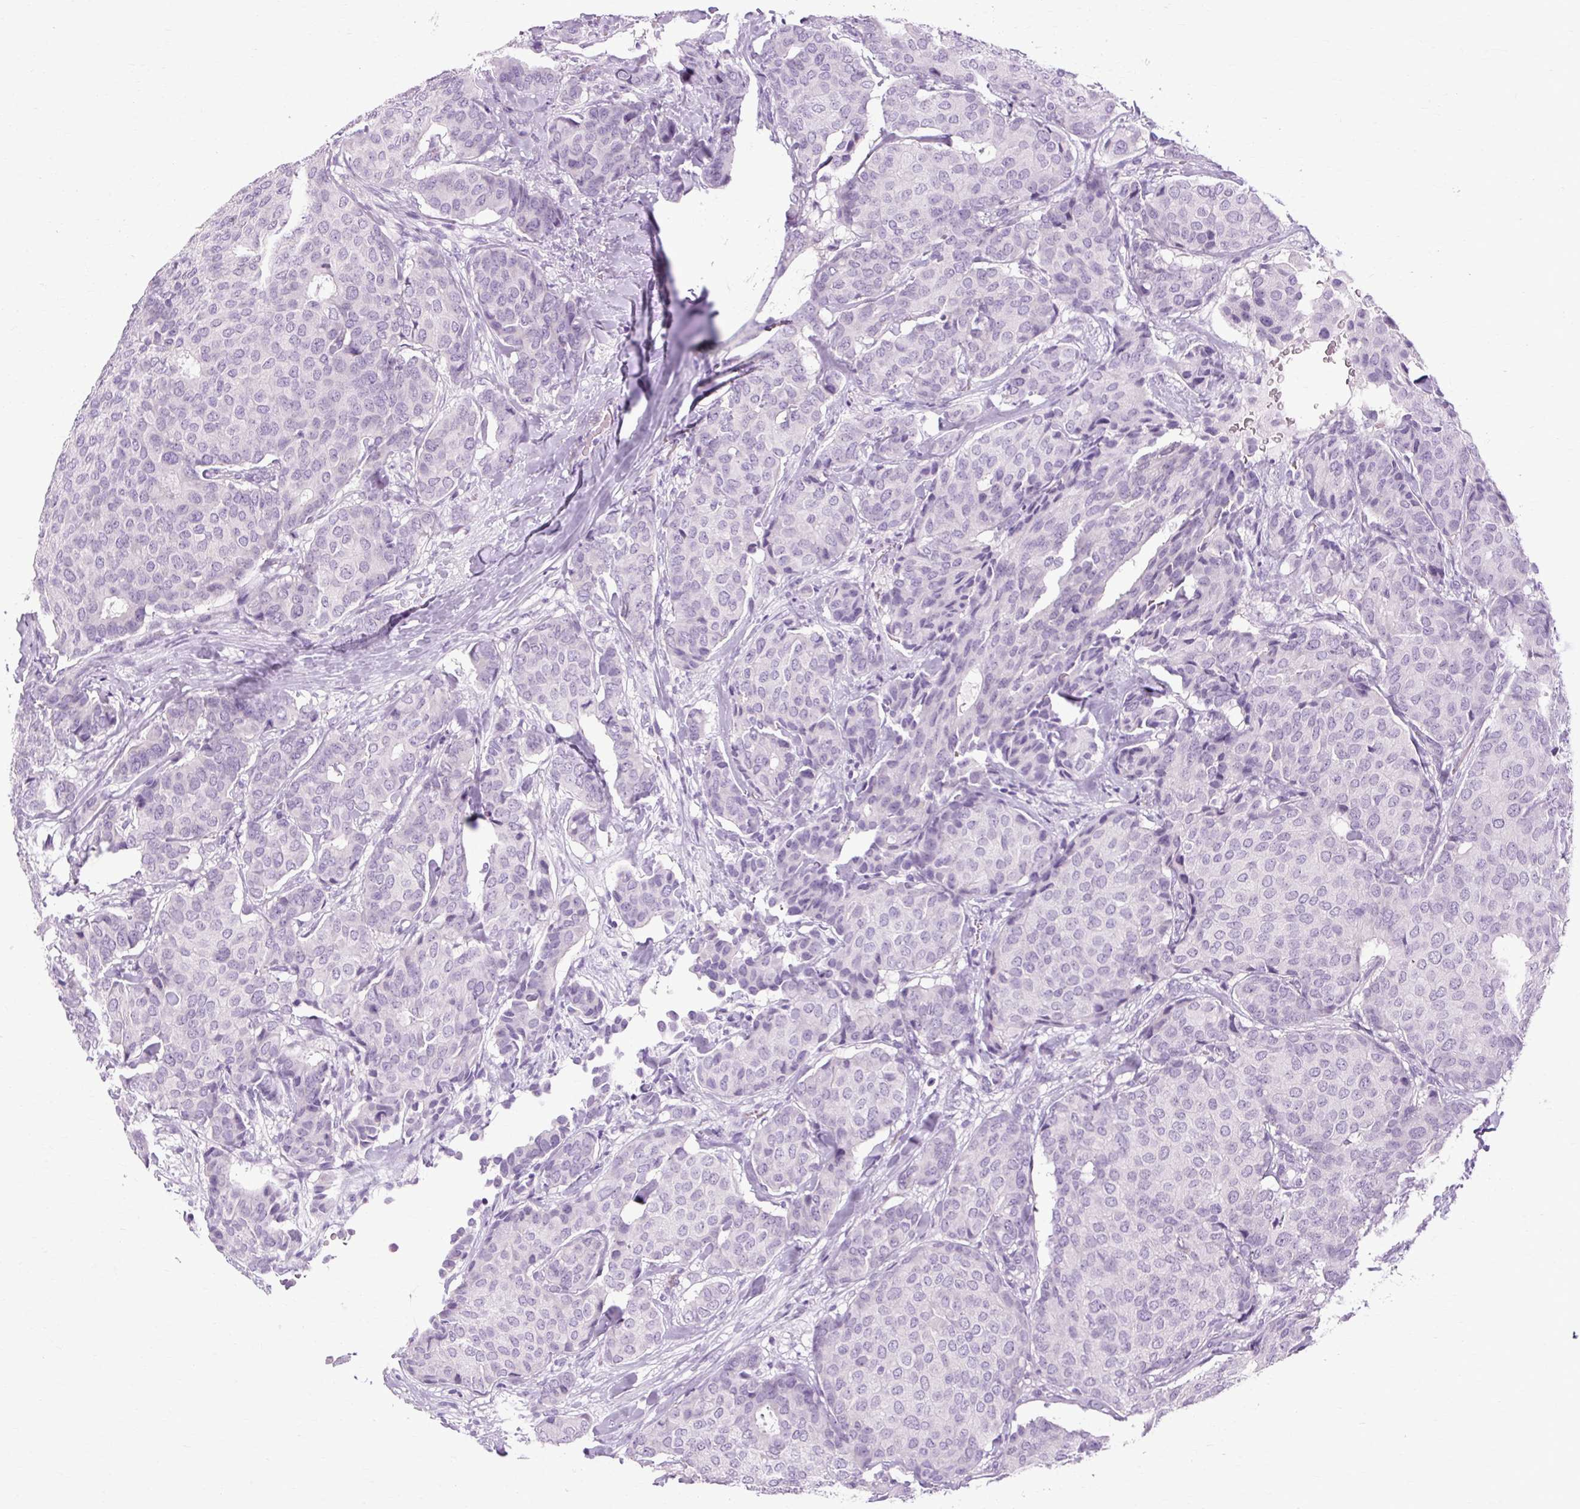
{"staining": {"intensity": "negative", "quantity": "none", "location": "none"}, "tissue": "breast cancer", "cell_type": "Tumor cells", "image_type": "cancer", "snomed": [{"axis": "morphology", "description": "Duct carcinoma"}, {"axis": "topography", "description": "Breast"}], "caption": "High magnification brightfield microscopy of breast cancer stained with DAB (brown) and counterstained with hematoxylin (blue): tumor cells show no significant staining.", "gene": "B3GNT4", "patient": {"sex": "female", "age": 75}}